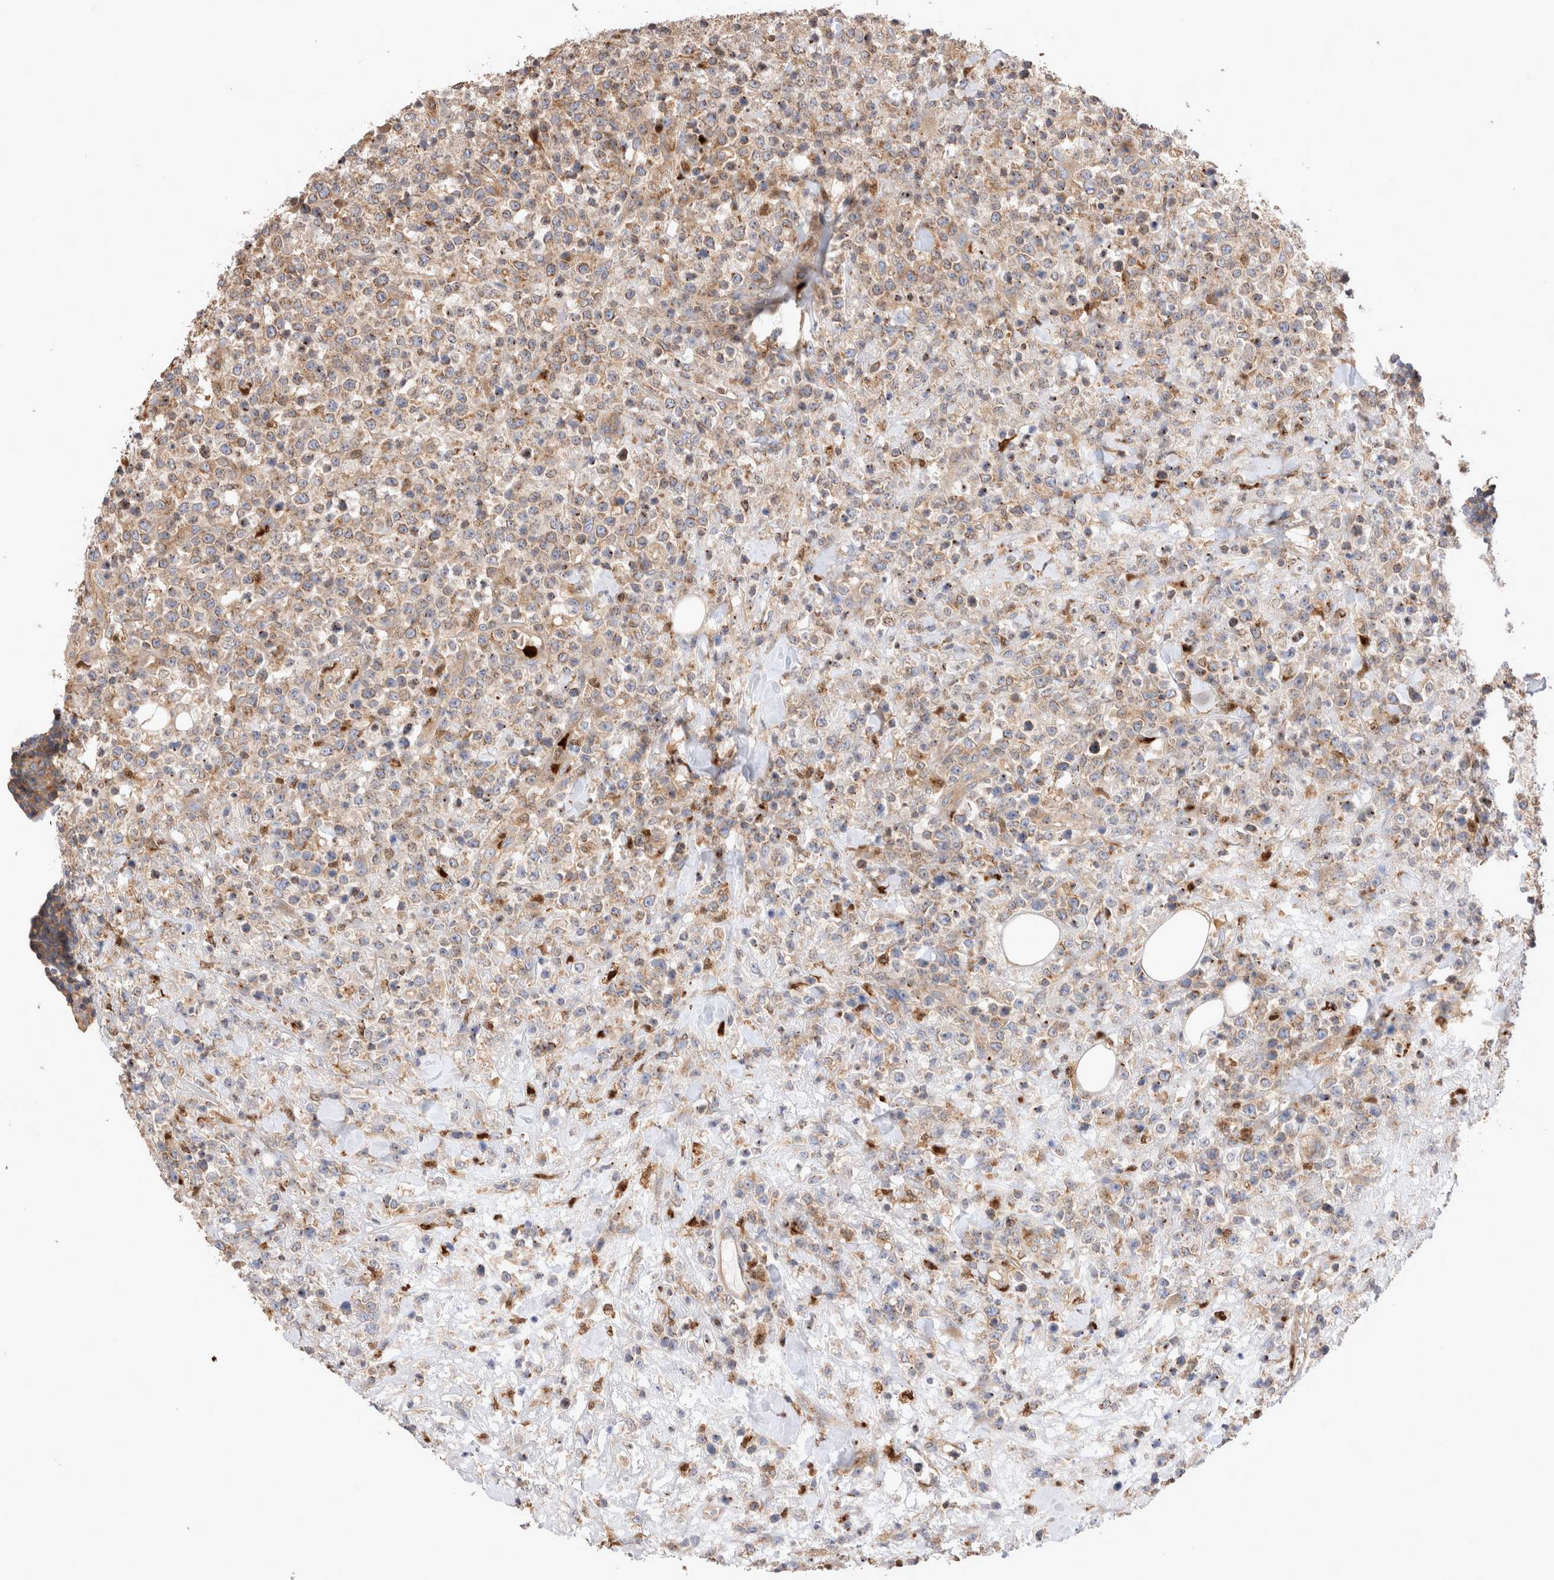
{"staining": {"intensity": "weak", "quantity": ">75%", "location": "cytoplasmic/membranous"}, "tissue": "lymphoma", "cell_type": "Tumor cells", "image_type": "cancer", "snomed": [{"axis": "morphology", "description": "Malignant lymphoma, non-Hodgkin's type, High grade"}, {"axis": "topography", "description": "Colon"}], "caption": "A brown stain shows weak cytoplasmic/membranous expression of a protein in lymphoma tumor cells.", "gene": "NXT2", "patient": {"sex": "female", "age": 53}}